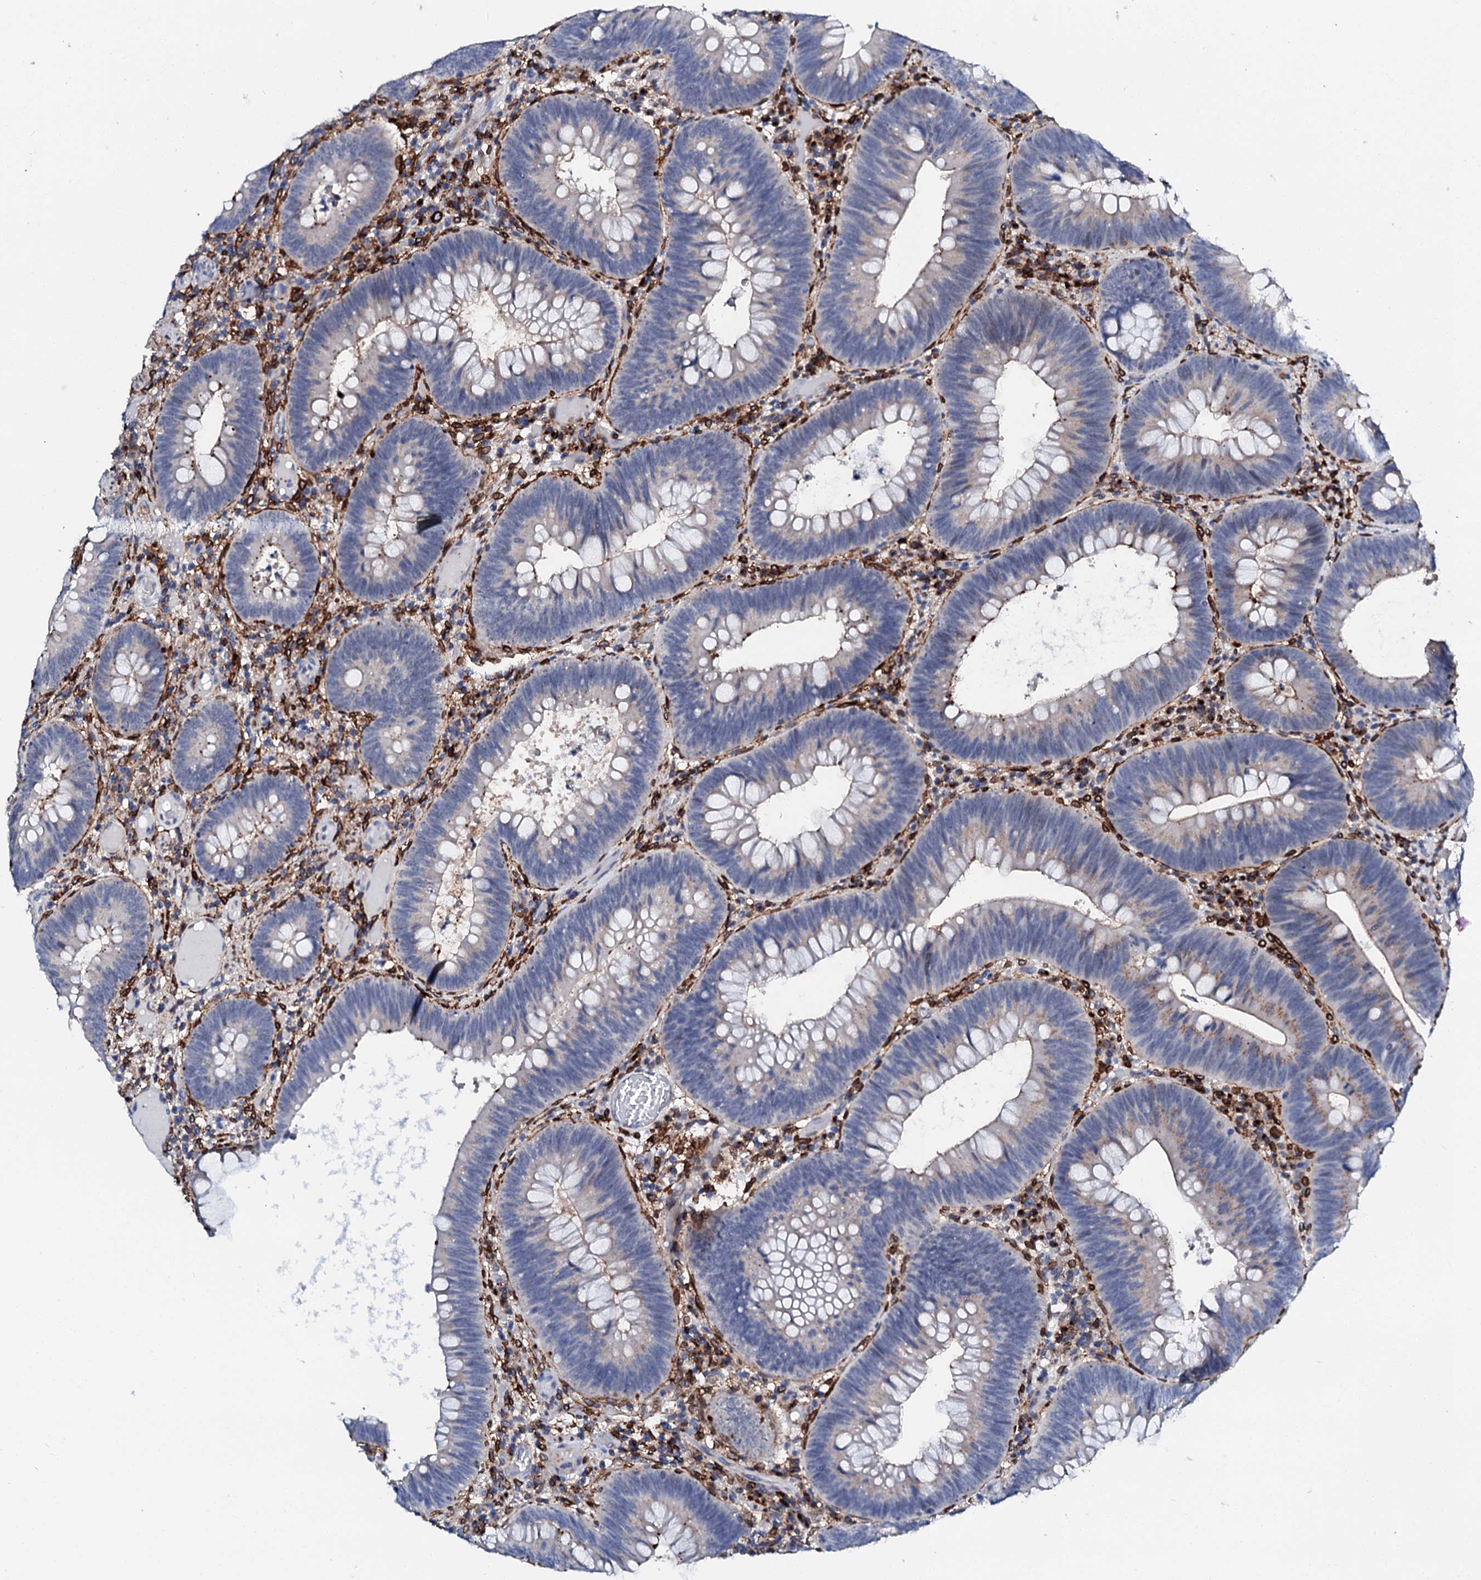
{"staining": {"intensity": "negative", "quantity": "none", "location": "none"}, "tissue": "colorectal cancer", "cell_type": "Tumor cells", "image_type": "cancer", "snomed": [{"axis": "morphology", "description": "Adenocarcinoma, NOS"}, {"axis": "topography", "description": "Rectum"}], "caption": "Micrograph shows no significant protein expression in tumor cells of colorectal cancer (adenocarcinoma). (DAB immunohistochemistry (IHC) visualized using brightfield microscopy, high magnification).", "gene": "MED13L", "patient": {"sex": "female", "age": 75}}